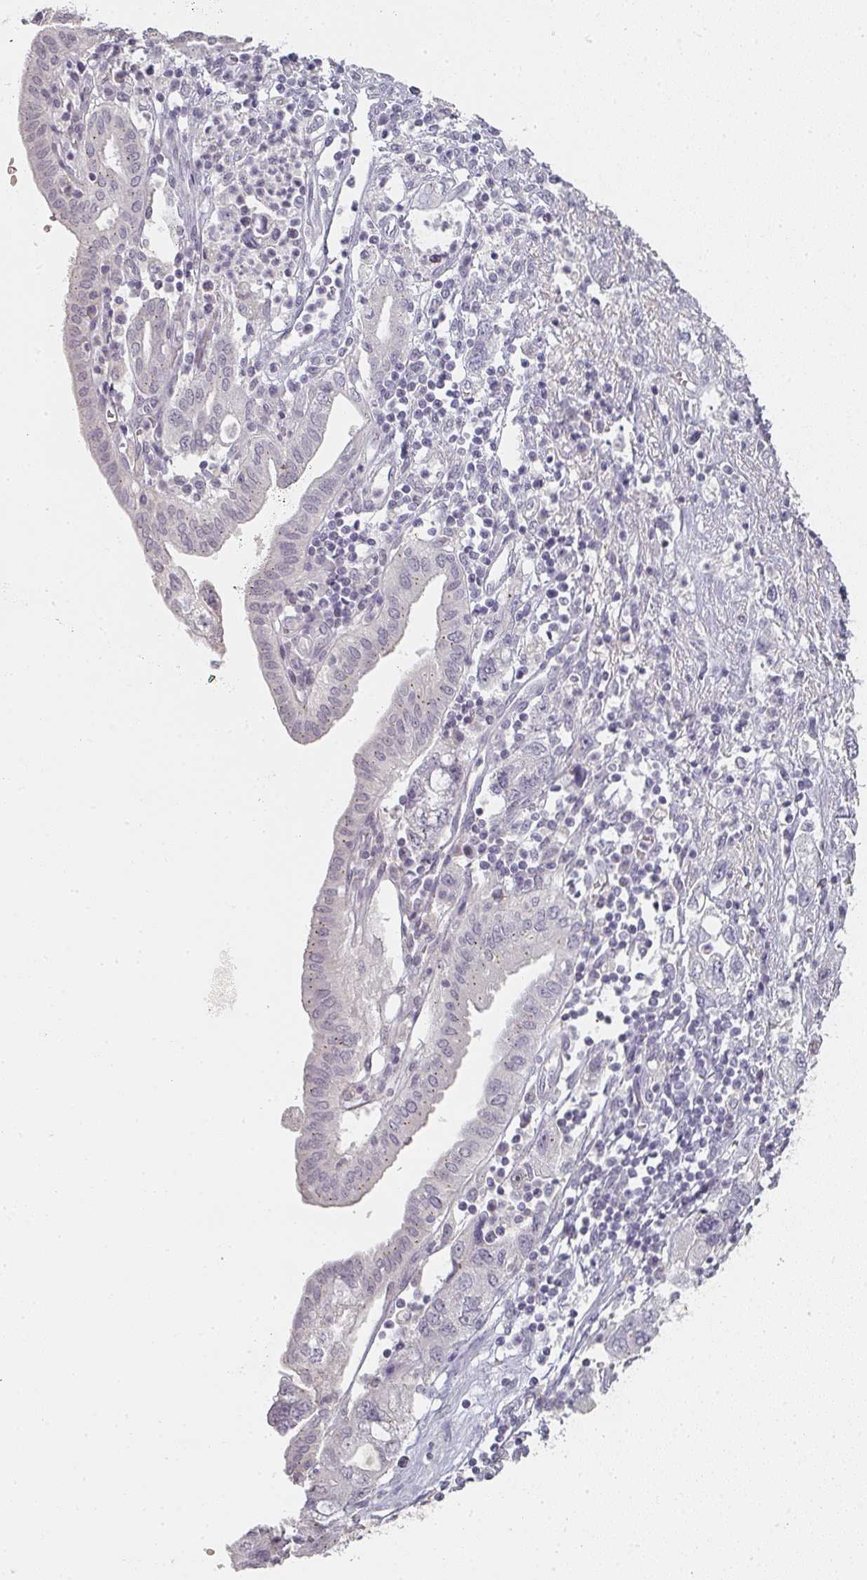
{"staining": {"intensity": "weak", "quantity": "<25%", "location": "cytoplasmic/membranous"}, "tissue": "pancreatic cancer", "cell_type": "Tumor cells", "image_type": "cancer", "snomed": [{"axis": "morphology", "description": "Adenocarcinoma, NOS"}, {"axis": "topography", "description": "Pancreas"}], "caption": "Immunohistochemistry (IHC) of pancreatic cancer reveals no expression in tumor cells.", "gene": "SHISA2", "patient": {"sex": "female", "age": 73}}